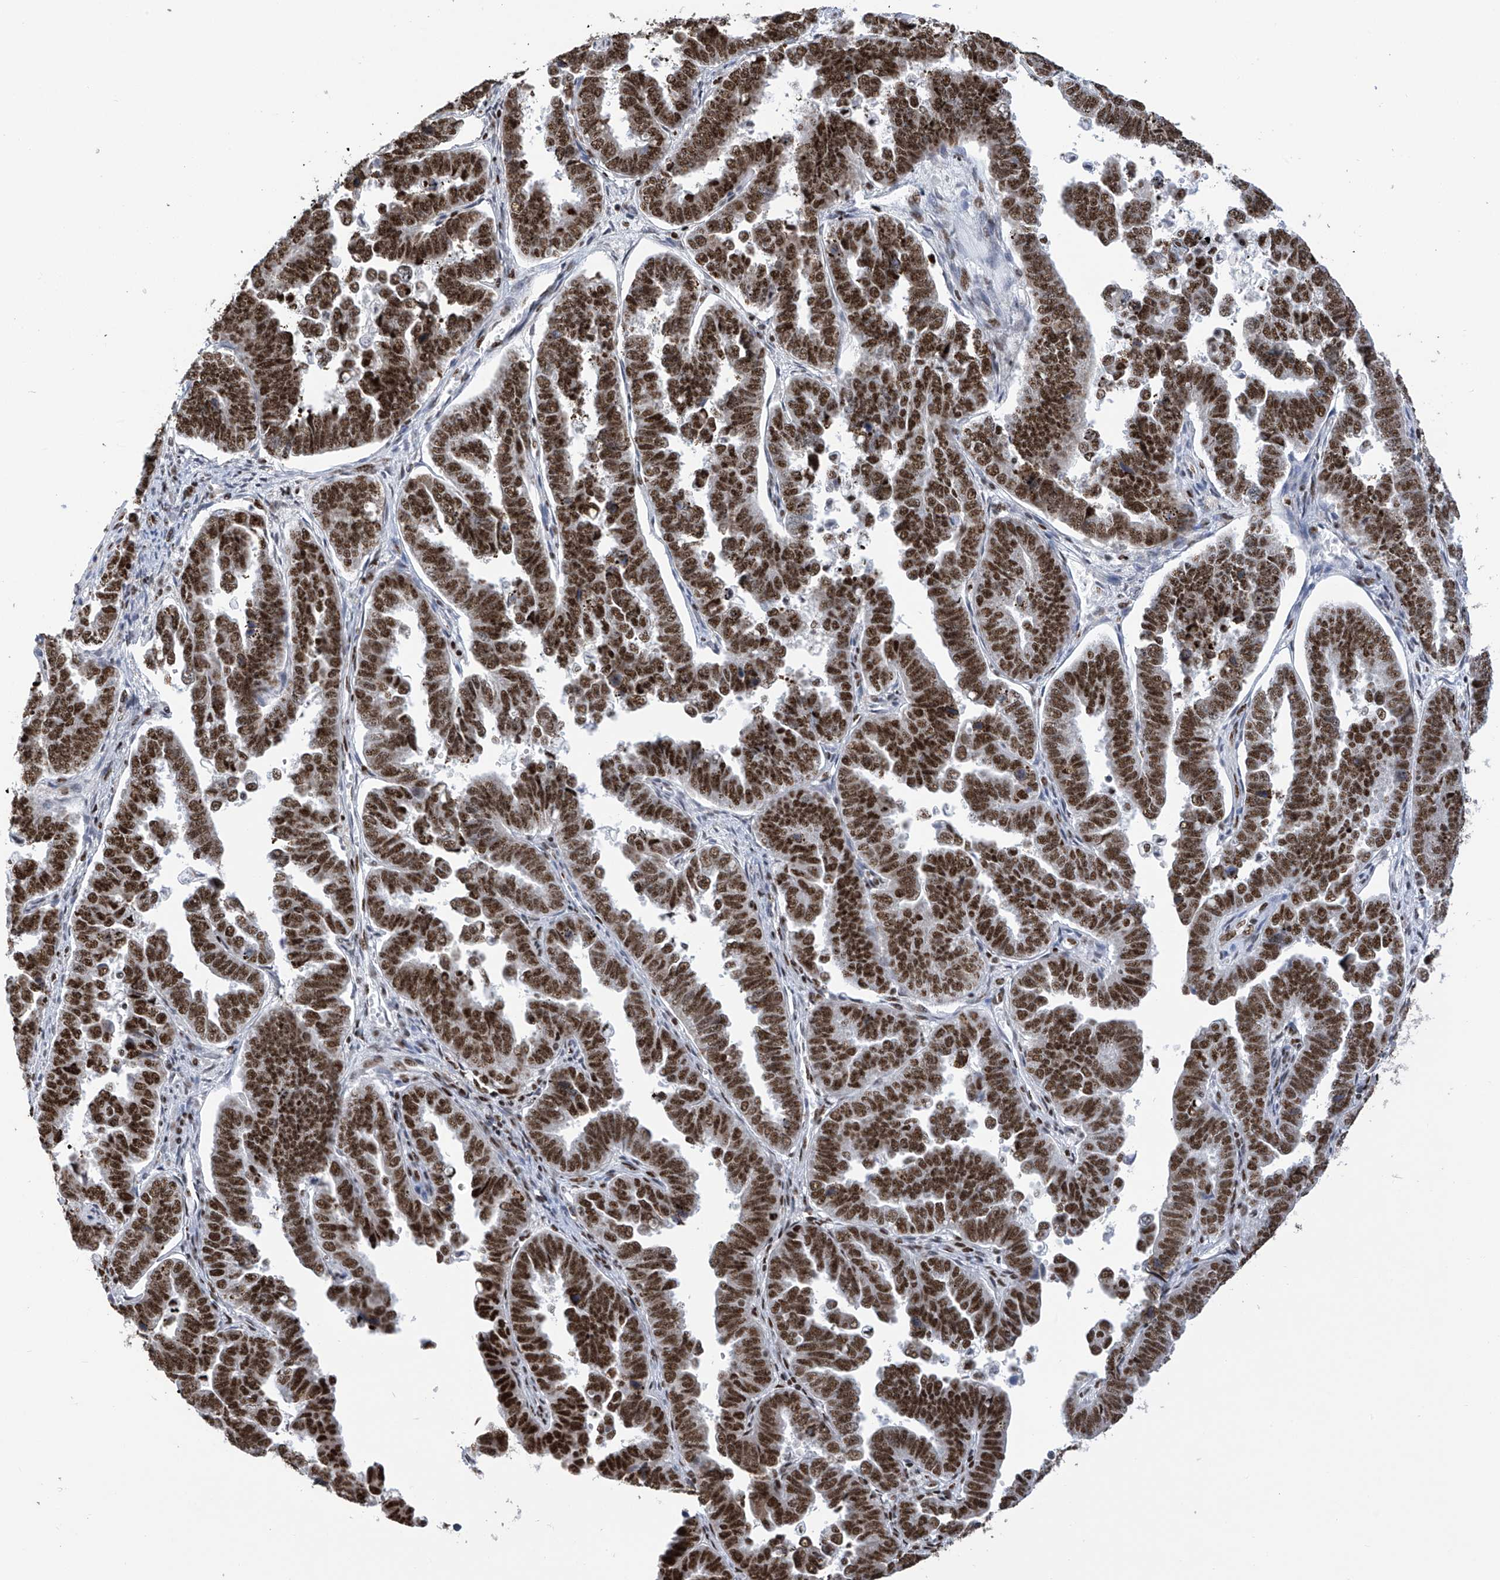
{"staining": {"intensity": "strong", "quantity": ">75%", "location": "nuclear"}, "tissue": "endometrial cancer", "cell_type": "Tumor cells", "image_type": "cancer", "snomed": [{"axis": "morphology", "description": "Adenocarcinoma, NOS"}, {"axis": "topography", "description": "Endometrium"}], "caption": "Endometrial adenocarcinoma stained with immunohistochemistry (IHC) demonstrates strong nuclear expression in about >75% of tumor cells.", "gene": "APLF", "patient": {"sex": "female", "age": 75}}